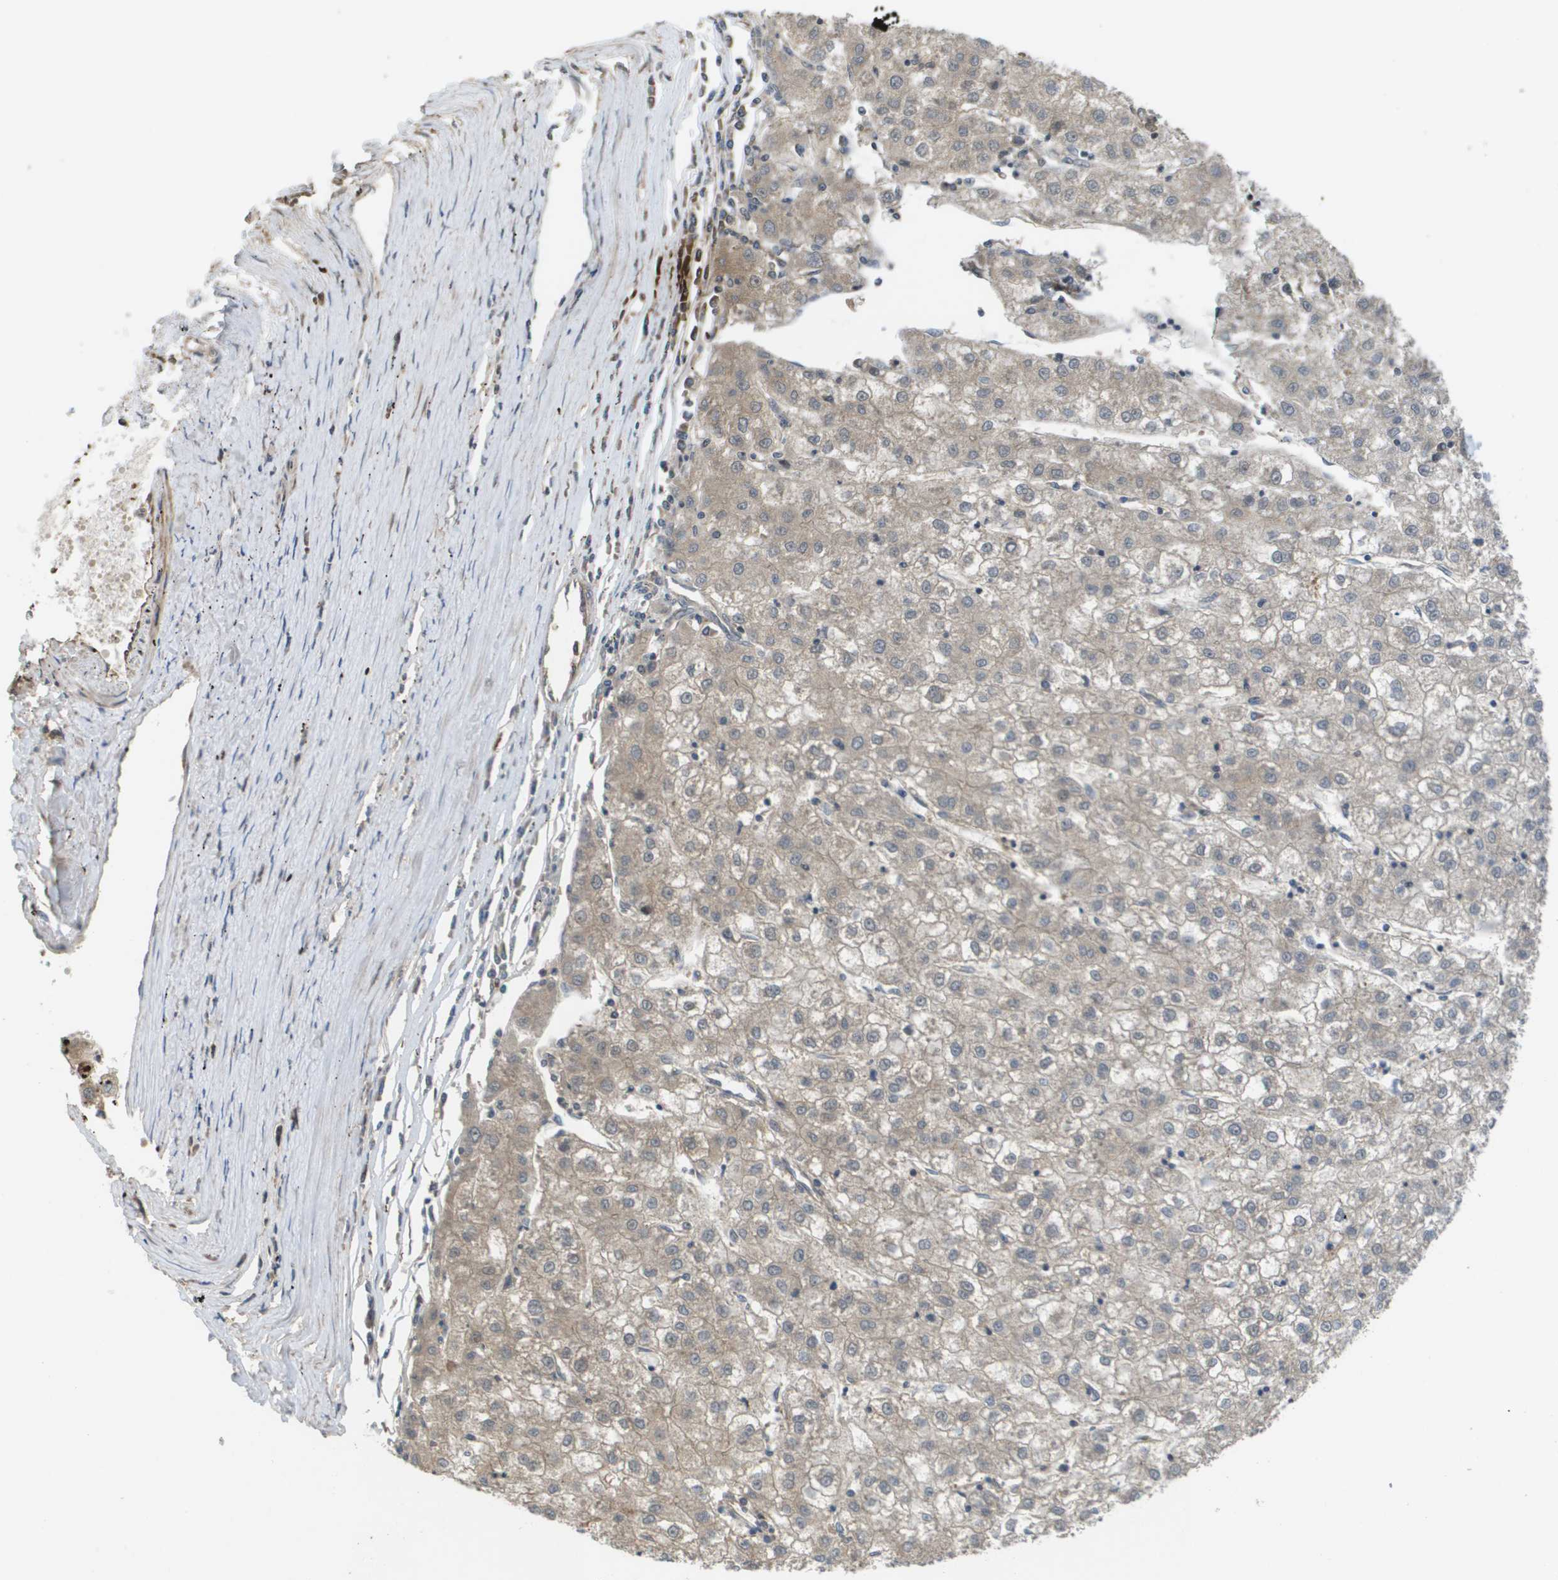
{"staining": {"intensity": "negative", "quantity": "none", "location": "none"}, "tissue": "liver cancer", "cell_type": "Tumor cells", "image_type": "cancer", "snomed": [{"axis": "morphology", "description": "Carcinoma, Hepatocellular, NOS"}, {"axis": "topography", "description": "Liver"}], "caption": "Human liver cancer (hepatocellular carcinoma) stained for a protein using immunohistochemistry (IHC) shows no expression in tumor cells.", "gene": "RBM38", "patient": {"sex": "male", "age": 72}}